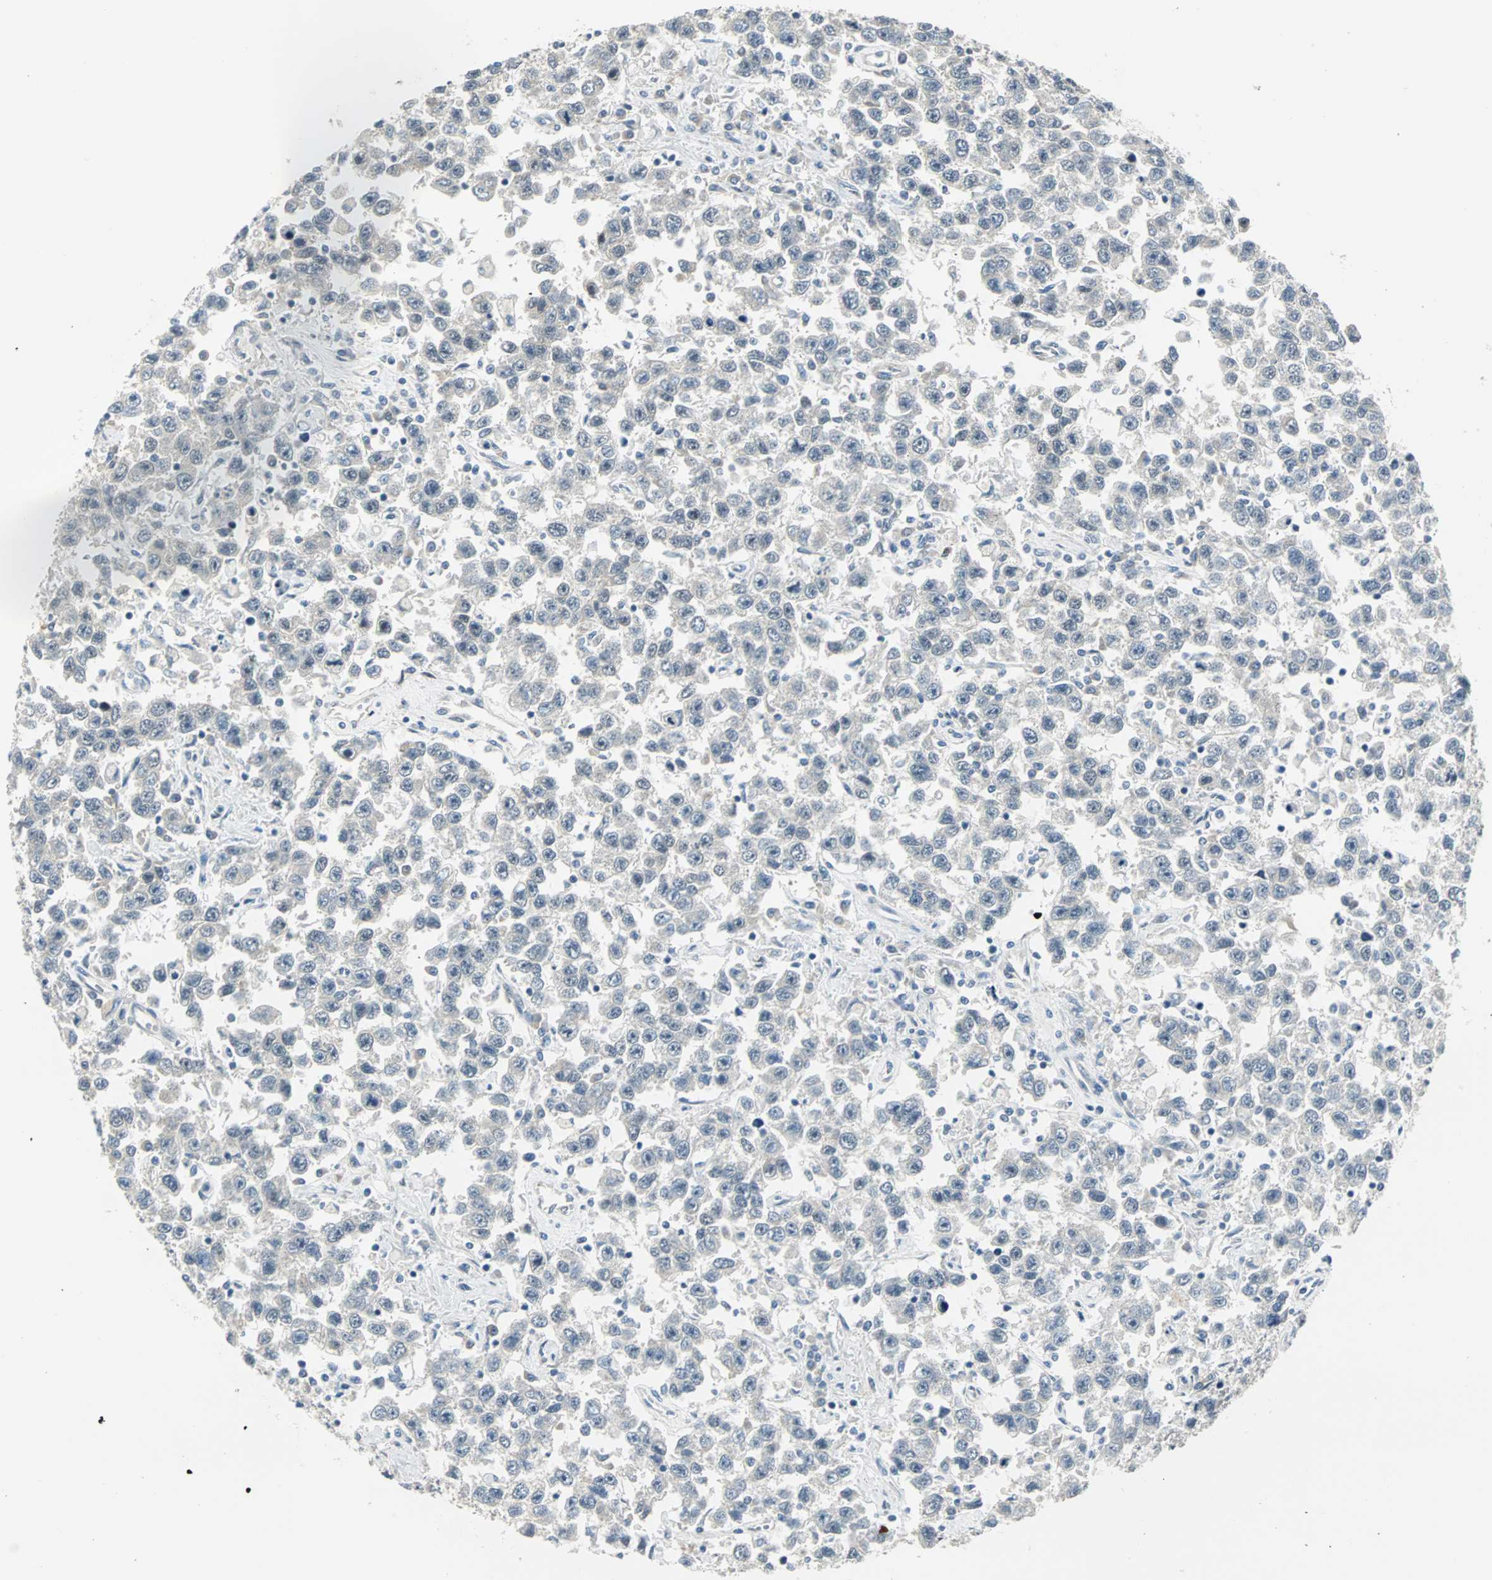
{"staining": {"intensity": "negative", "quantity": "none", "location": "none"}, "tissue": "testis cancer", "cell_type": "Tumor cells", "image_type": "cancer", "snomed": [{"axis": "morphology", "description": "Seminoma, NOS"}, {"axis": "topography", "description": "Testis"}], "caption": "This is an immunohistochemistry image of human testis seminoma. There is no staining in tumor cells.", "gene": "FHL2", "patient": {"sex": "male", "age": 41}}